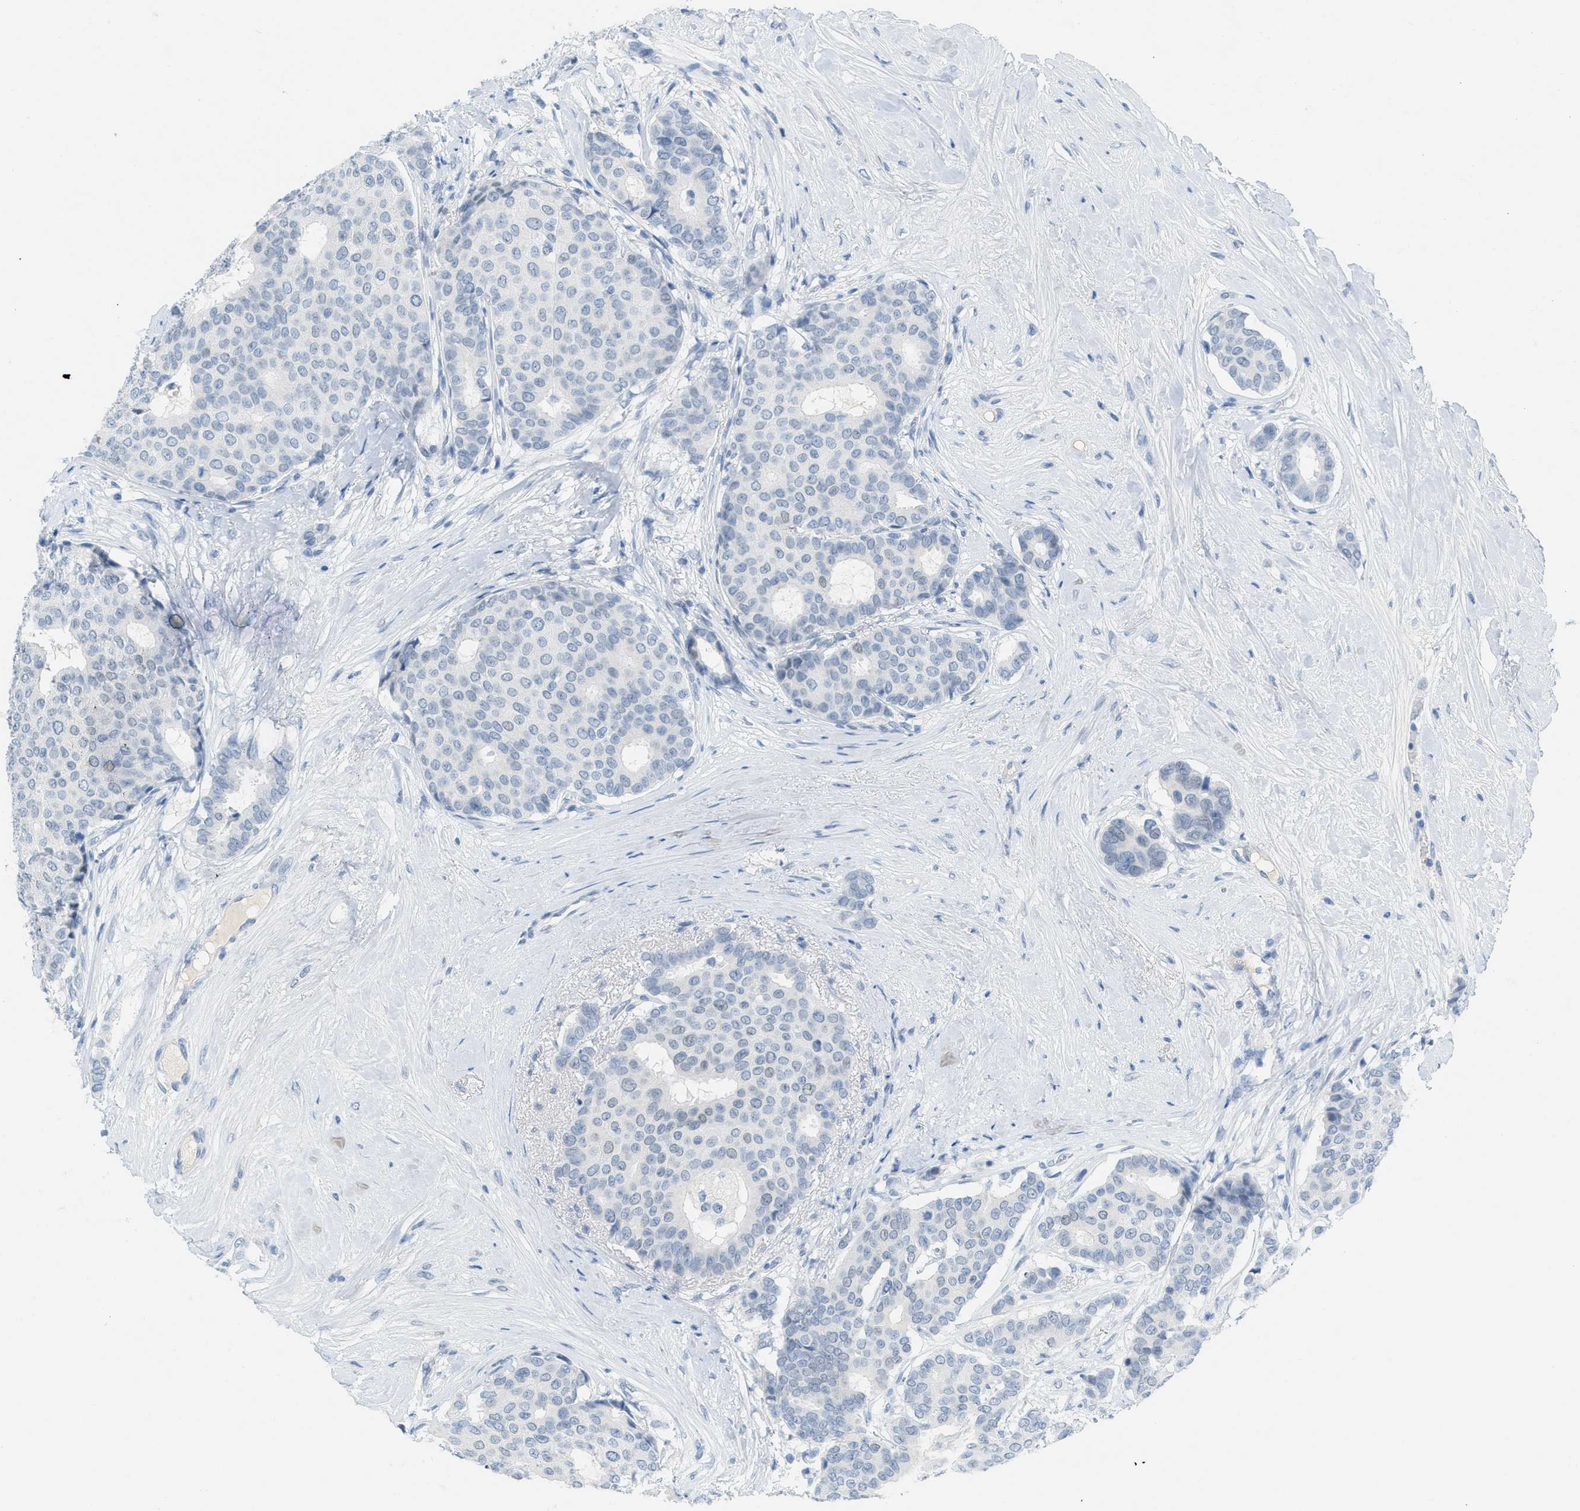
{"staining": {"intensity": "negative", "quantity": "none", "location": "none"}, "tissue": "breast cancer", "cell_type": "Tumor cells", "image_type": "cancer", "snomed": [{"axis": "morphology", "description": "Duct carcinoma"}, {"axis": "topography", "description": "Breast"}], "caption": "Immunohistochemical staining of breast invasive ductal carcinoma reveals no significant staining in tumor cells.", "gene": "HSF2", "patient": {"sex": "female", "age": 75}}